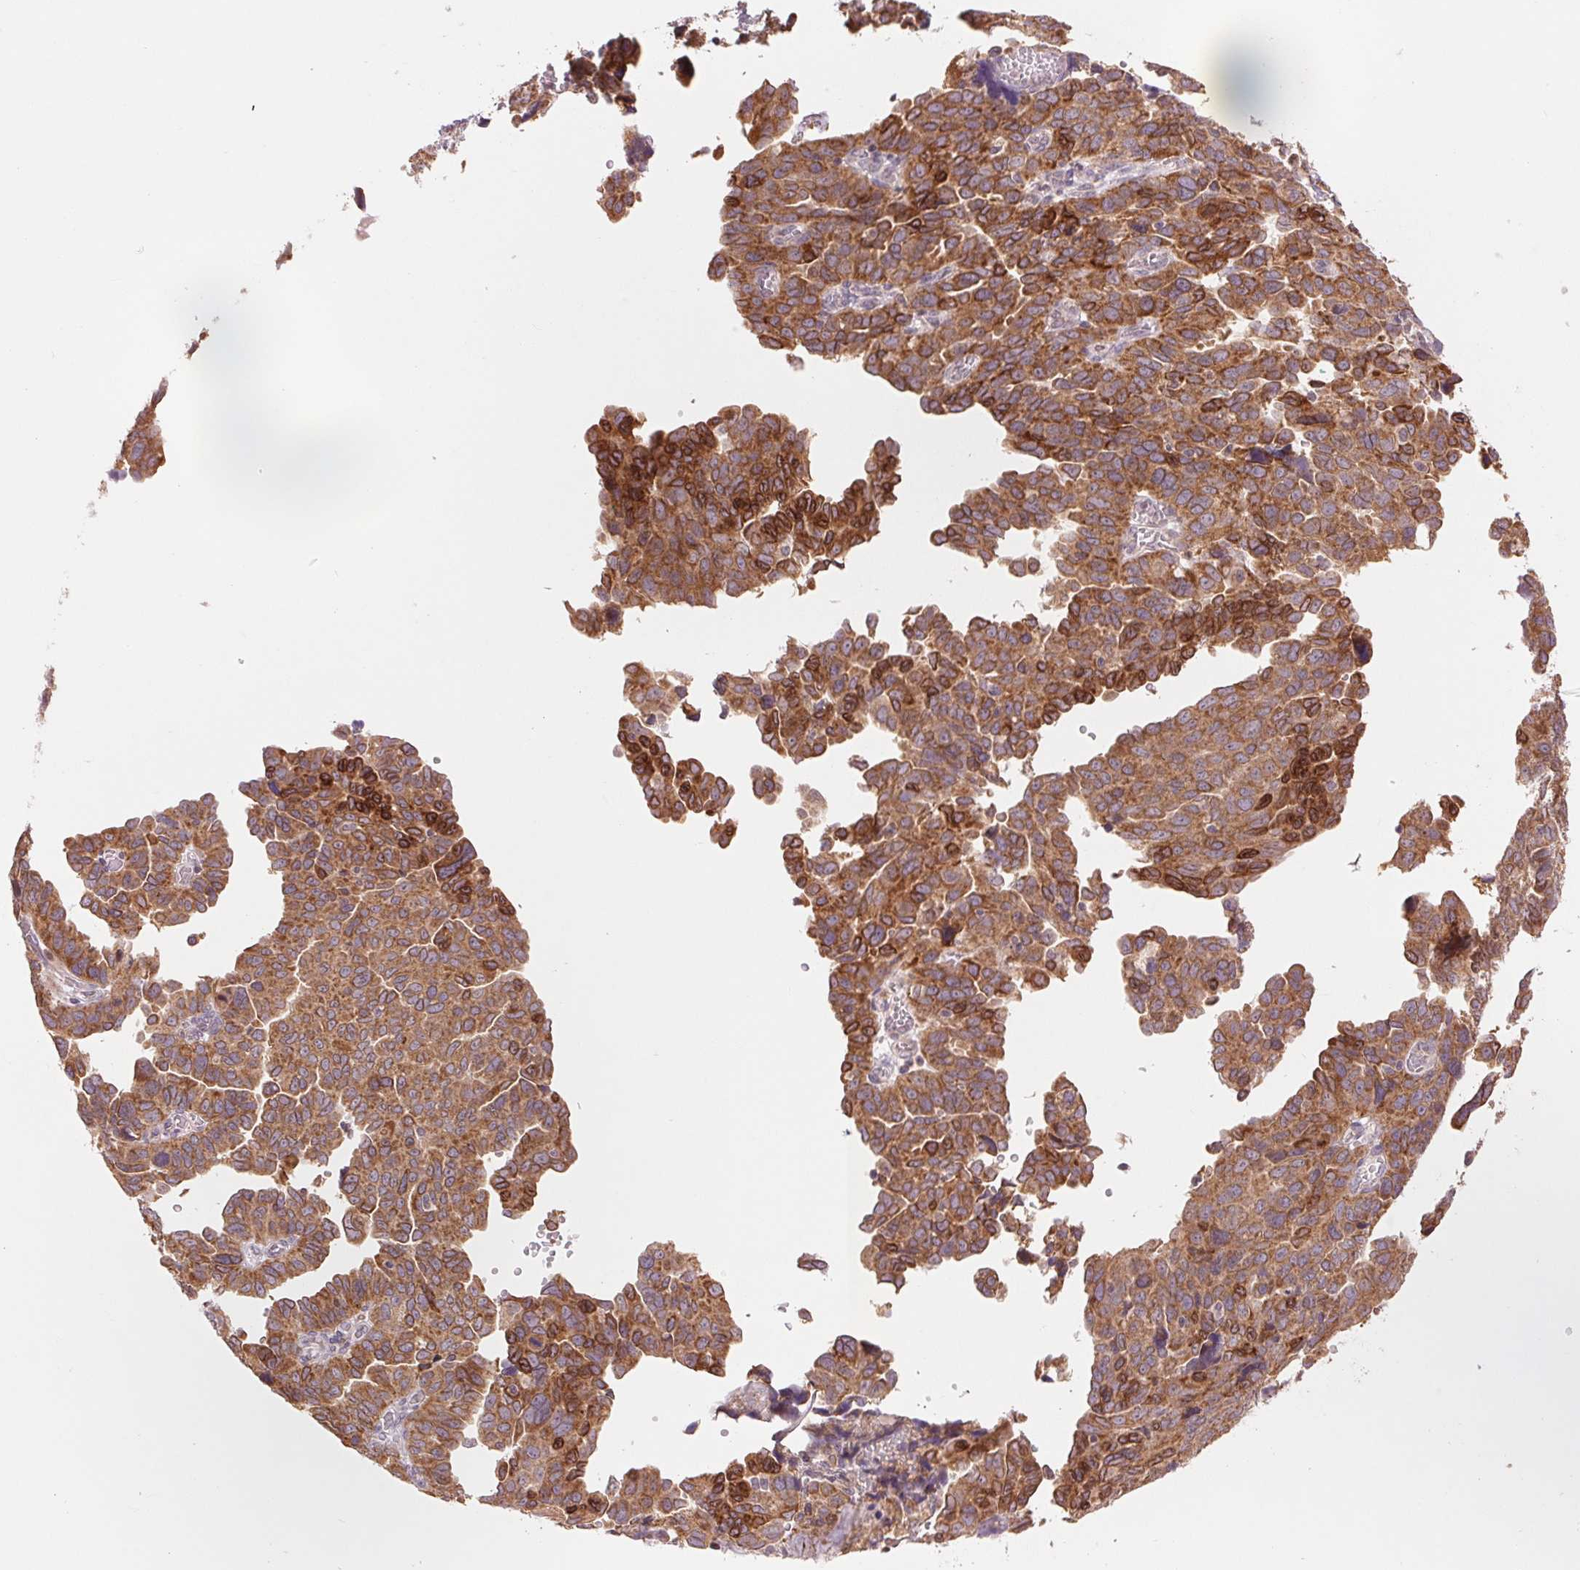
{"staining": {"intensity": "moderate", "quantity": ">75%", "location": "cytoplasmic/membranous"}, "tissue": "ovarian cancer", "cell_type": "Tumor cells", "image_type": "cancer", "snomed": [{"axis": "morphology", "description": "Cystadenocarcinoma, serous, NOS"}, {"axis": "topography", "description": "Ovary"}], "caption": "Serous cystadenocarcinoma (ovarian) stained with IHC exhibits moderate cytoplasmic/membranous staining in approximately >75% of tumor cells.", "gene": "TECR", "patient": {"sex": "female", "age": 64}}